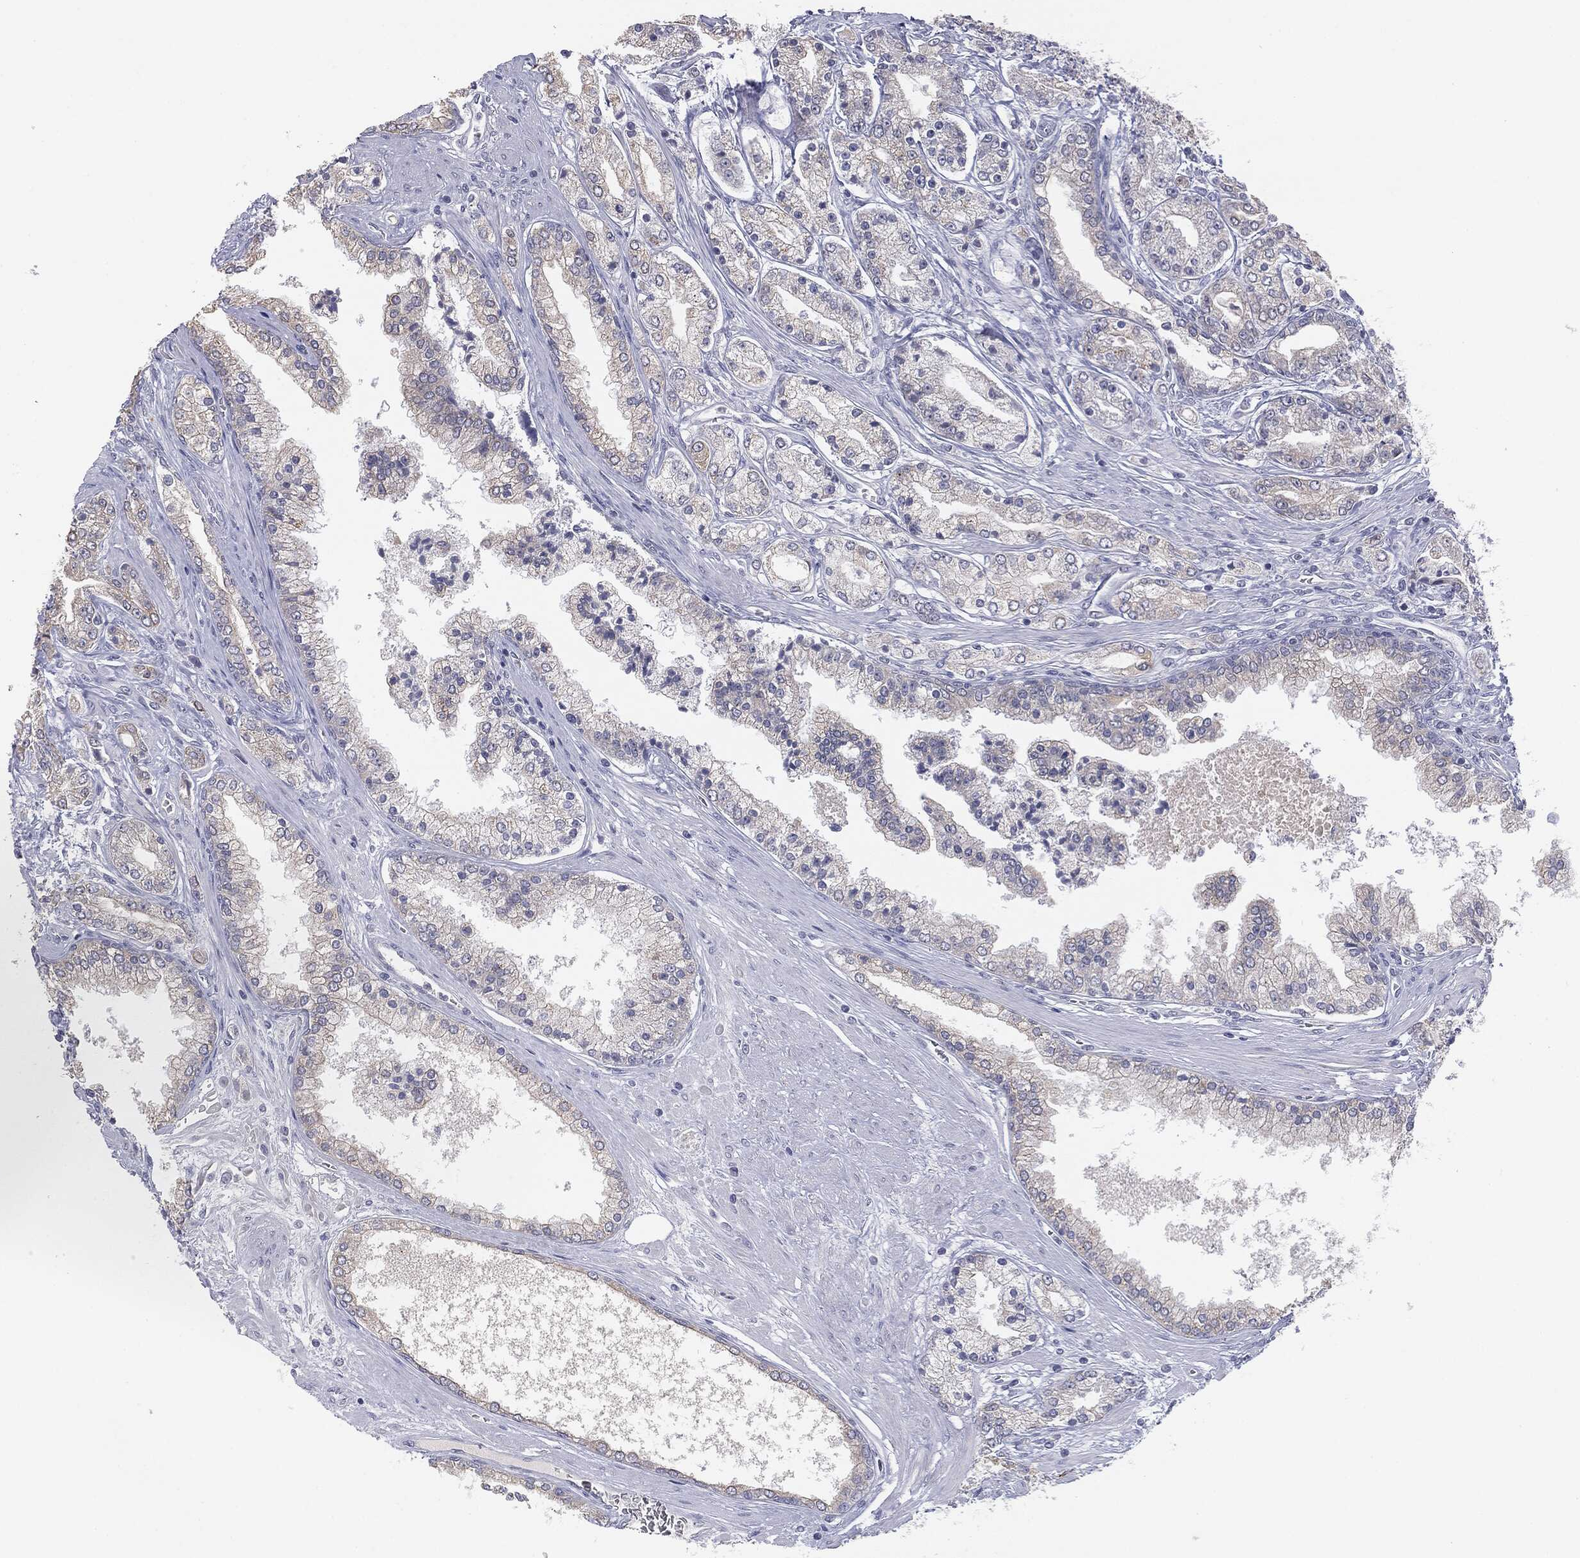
{"staining": {"intensity": "negative", "quantity": "none", "location": "none"}, "tissue": "prostate cancer", "cell_type": "Tumor cells", "image_type": "cancer", "snomed": [{"axis": "morphology", "description": "Adenocarcinoma, High grade"}, {"axis": "topography", "description": "Prostate"}], "caption": "An immunohistochemistry (IHC) image of high-grade adenocarcinoma (prostate) is shown. There is no staining in tumor cells of high-grade adenocarcinoma (prostate).", "gene": "MUC1", "patient": {"sex": "male", "age": 66}}